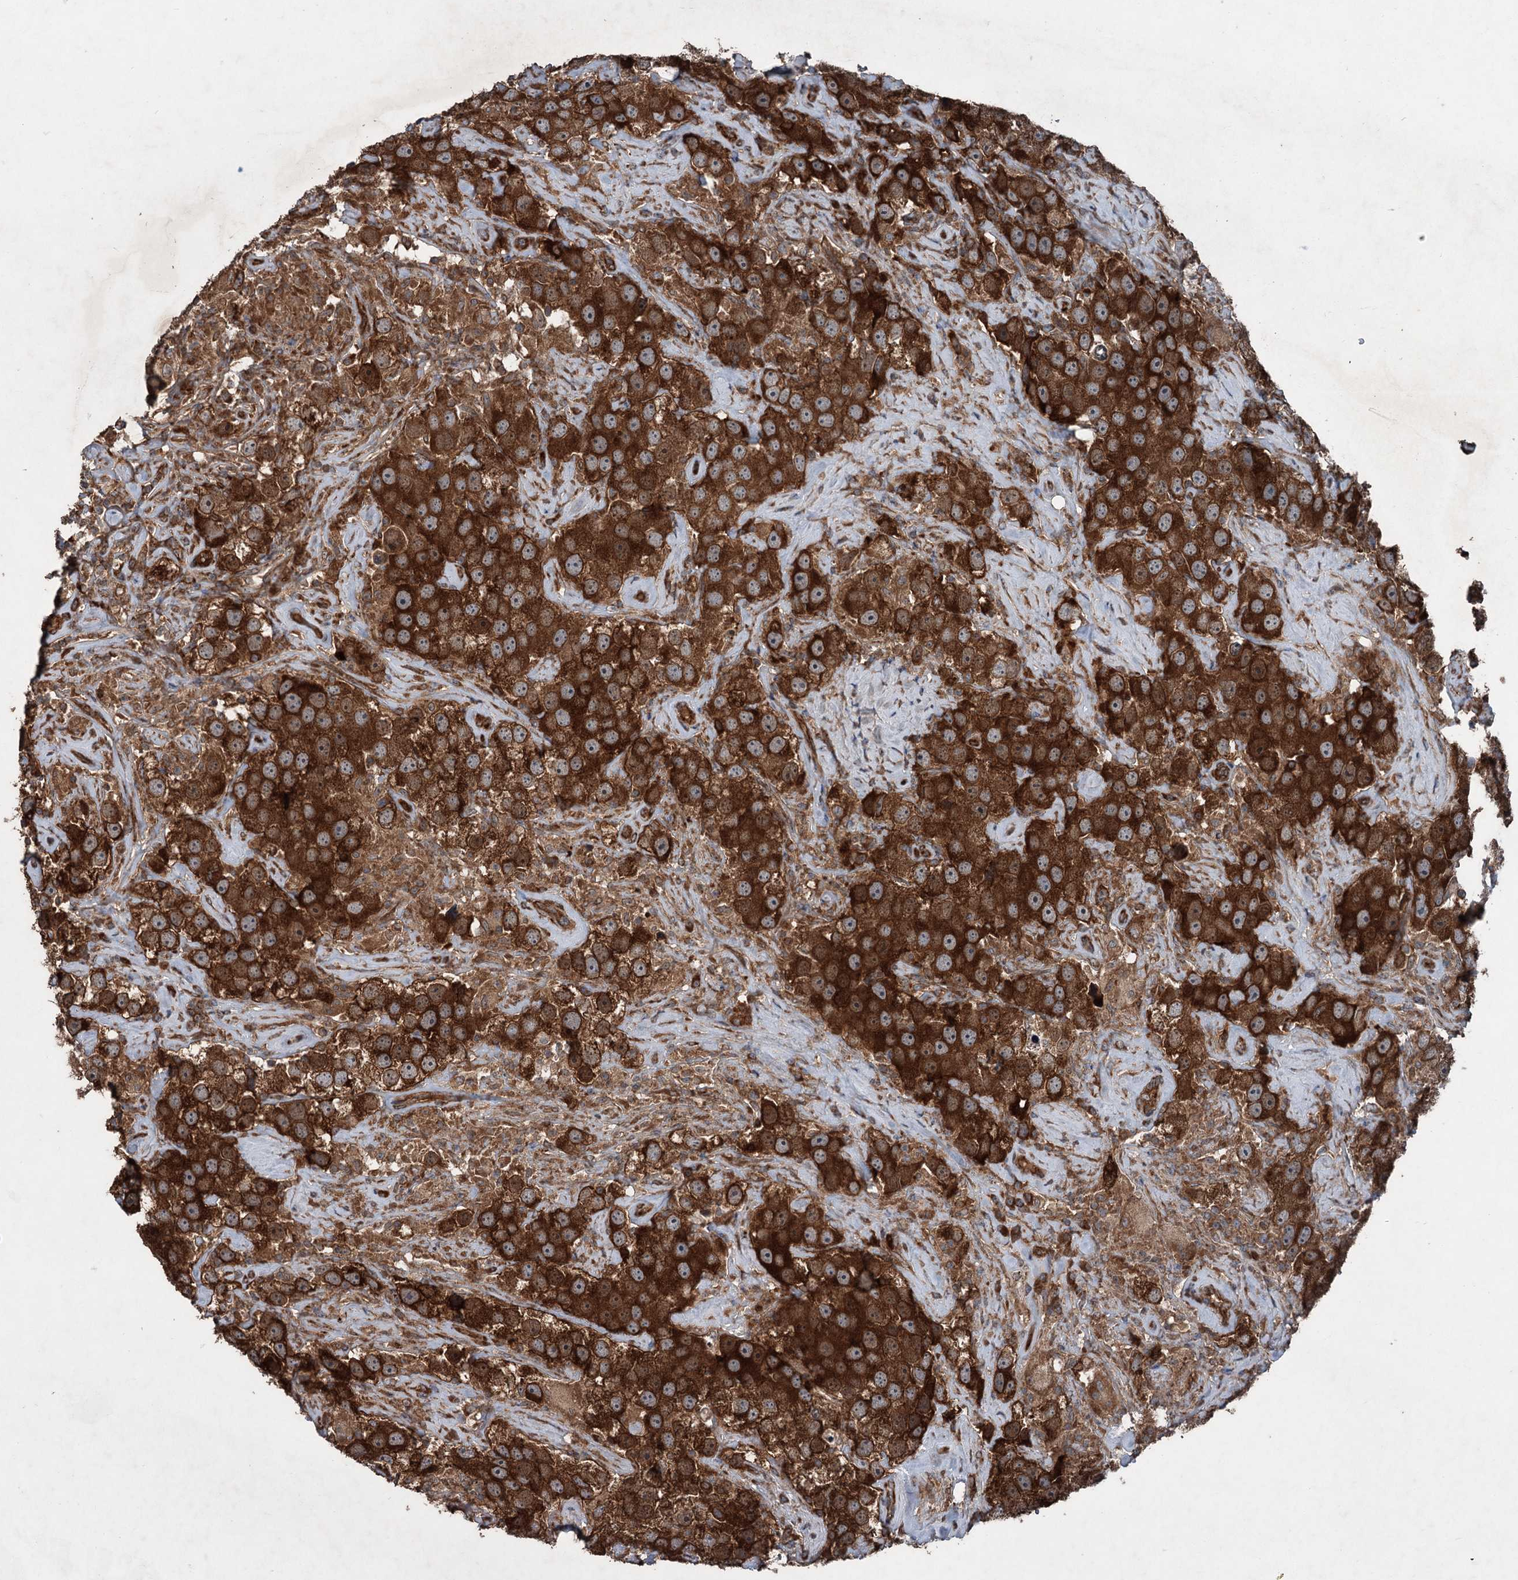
{"staining": {"intensity": "strong", "quantity": ">75%", "location": "cytoplasmic/membranous"}, "tissue": "testis cancer", "cell_type": "Tumor cells", "image_type": "cancer", "snomed": [{"axis": "morphology", "description": "Seminoma, NOS"}, {"axis": "topography", "description": "Testis"}], "caption": "Human testis cancer stained for a protein (brown) demonstrates strong cytoplasmic/membranous positive staining in approximately >75% of tumor cells.", "gene": "RNF214", "patient": {"sex": "male", "age": 49}}